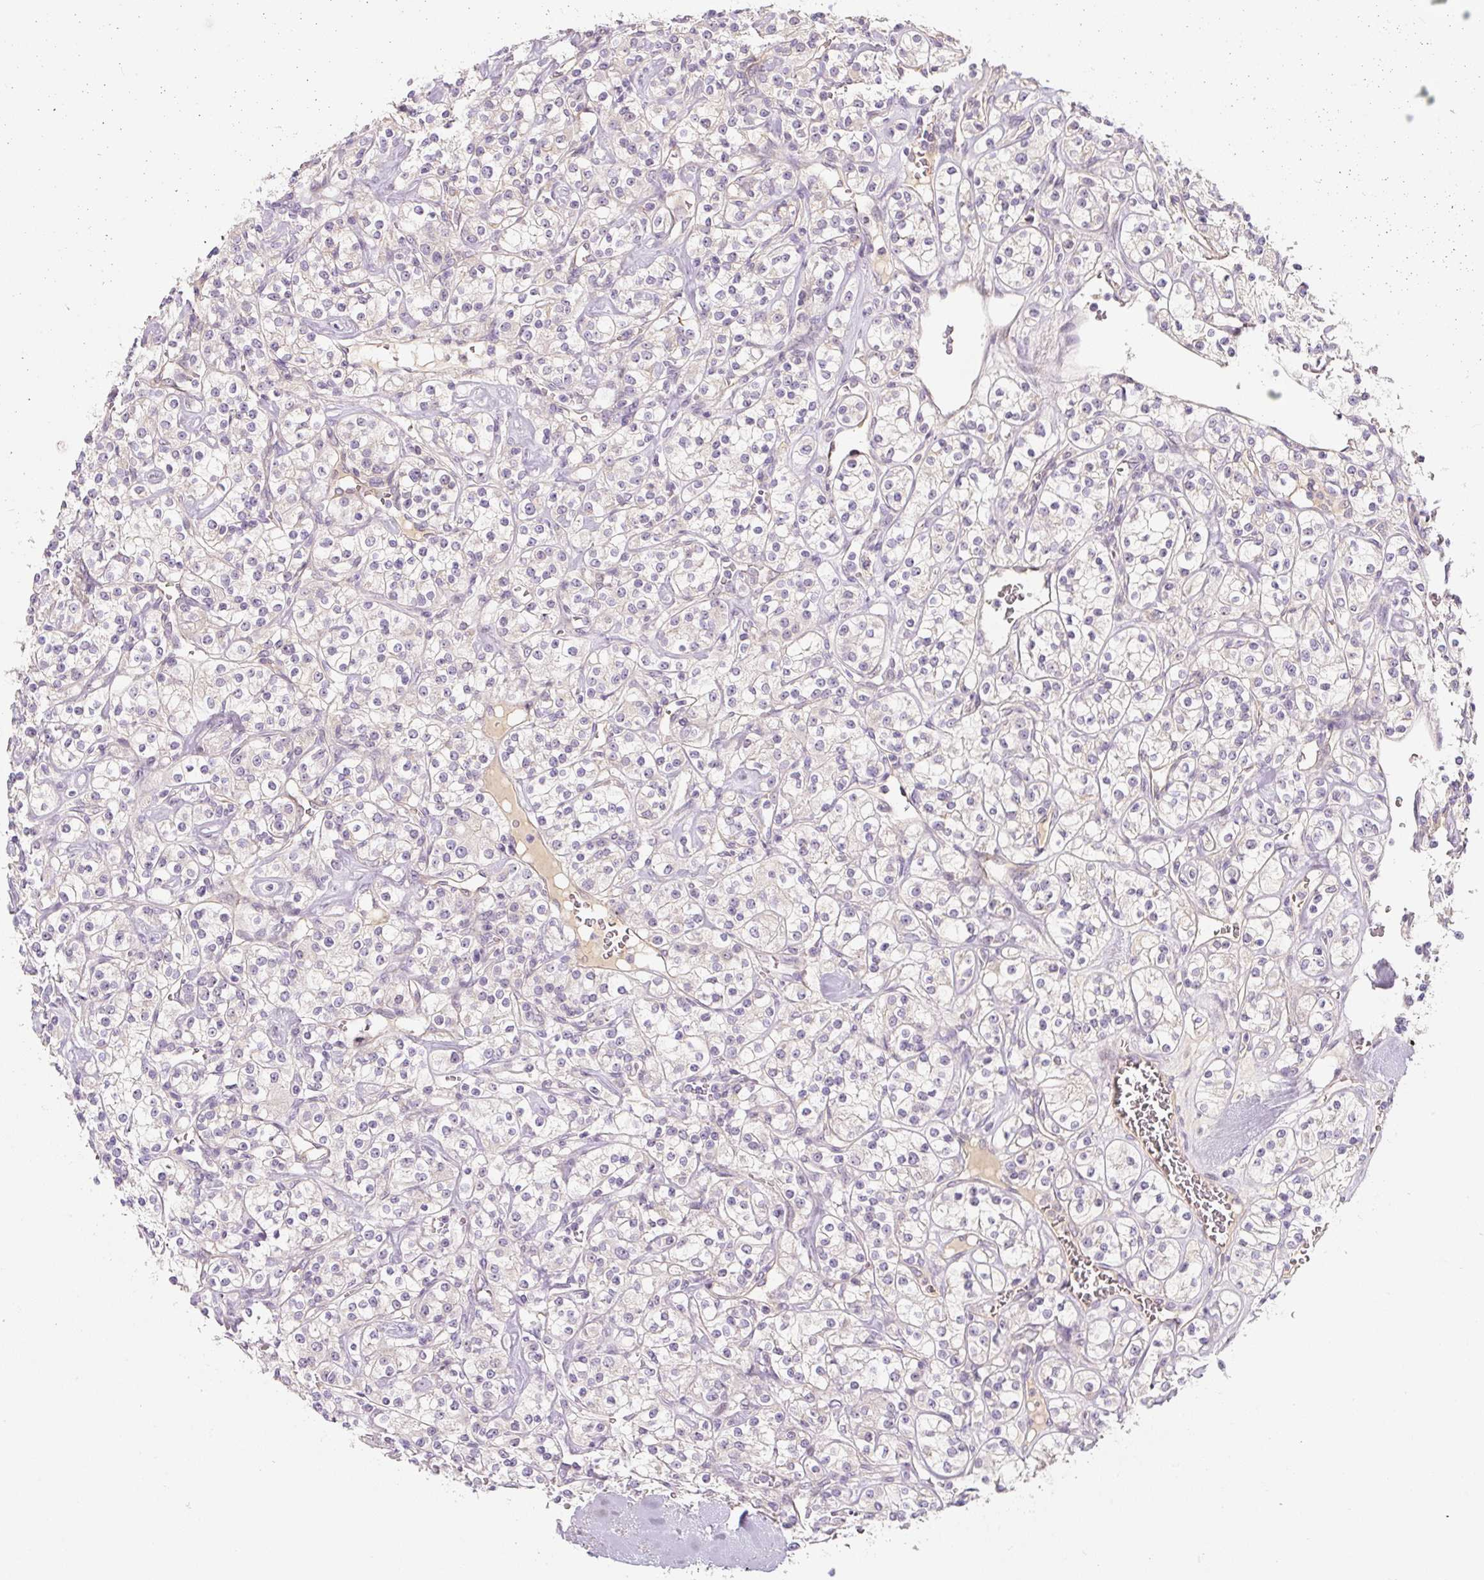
{"staining": {"intensity": "negative", "quantity": "none", "location": "none"}, "tissue": "renal cancer", "cell_type": "Tumor cells", "image_type": "cancer", "snomed": [{"axis": "morphology", "description": "Adenocarcinoma, NOS"}, {"axis": "topography", "description": "Kidney"}], "caption": "Immunohistochemical staining of renal cancer (adenocarcinoma) exhibits no significant positivity in tumor cells.", "gene": "PWWP3B", "patient": {"sex": "male", "age": 77}}